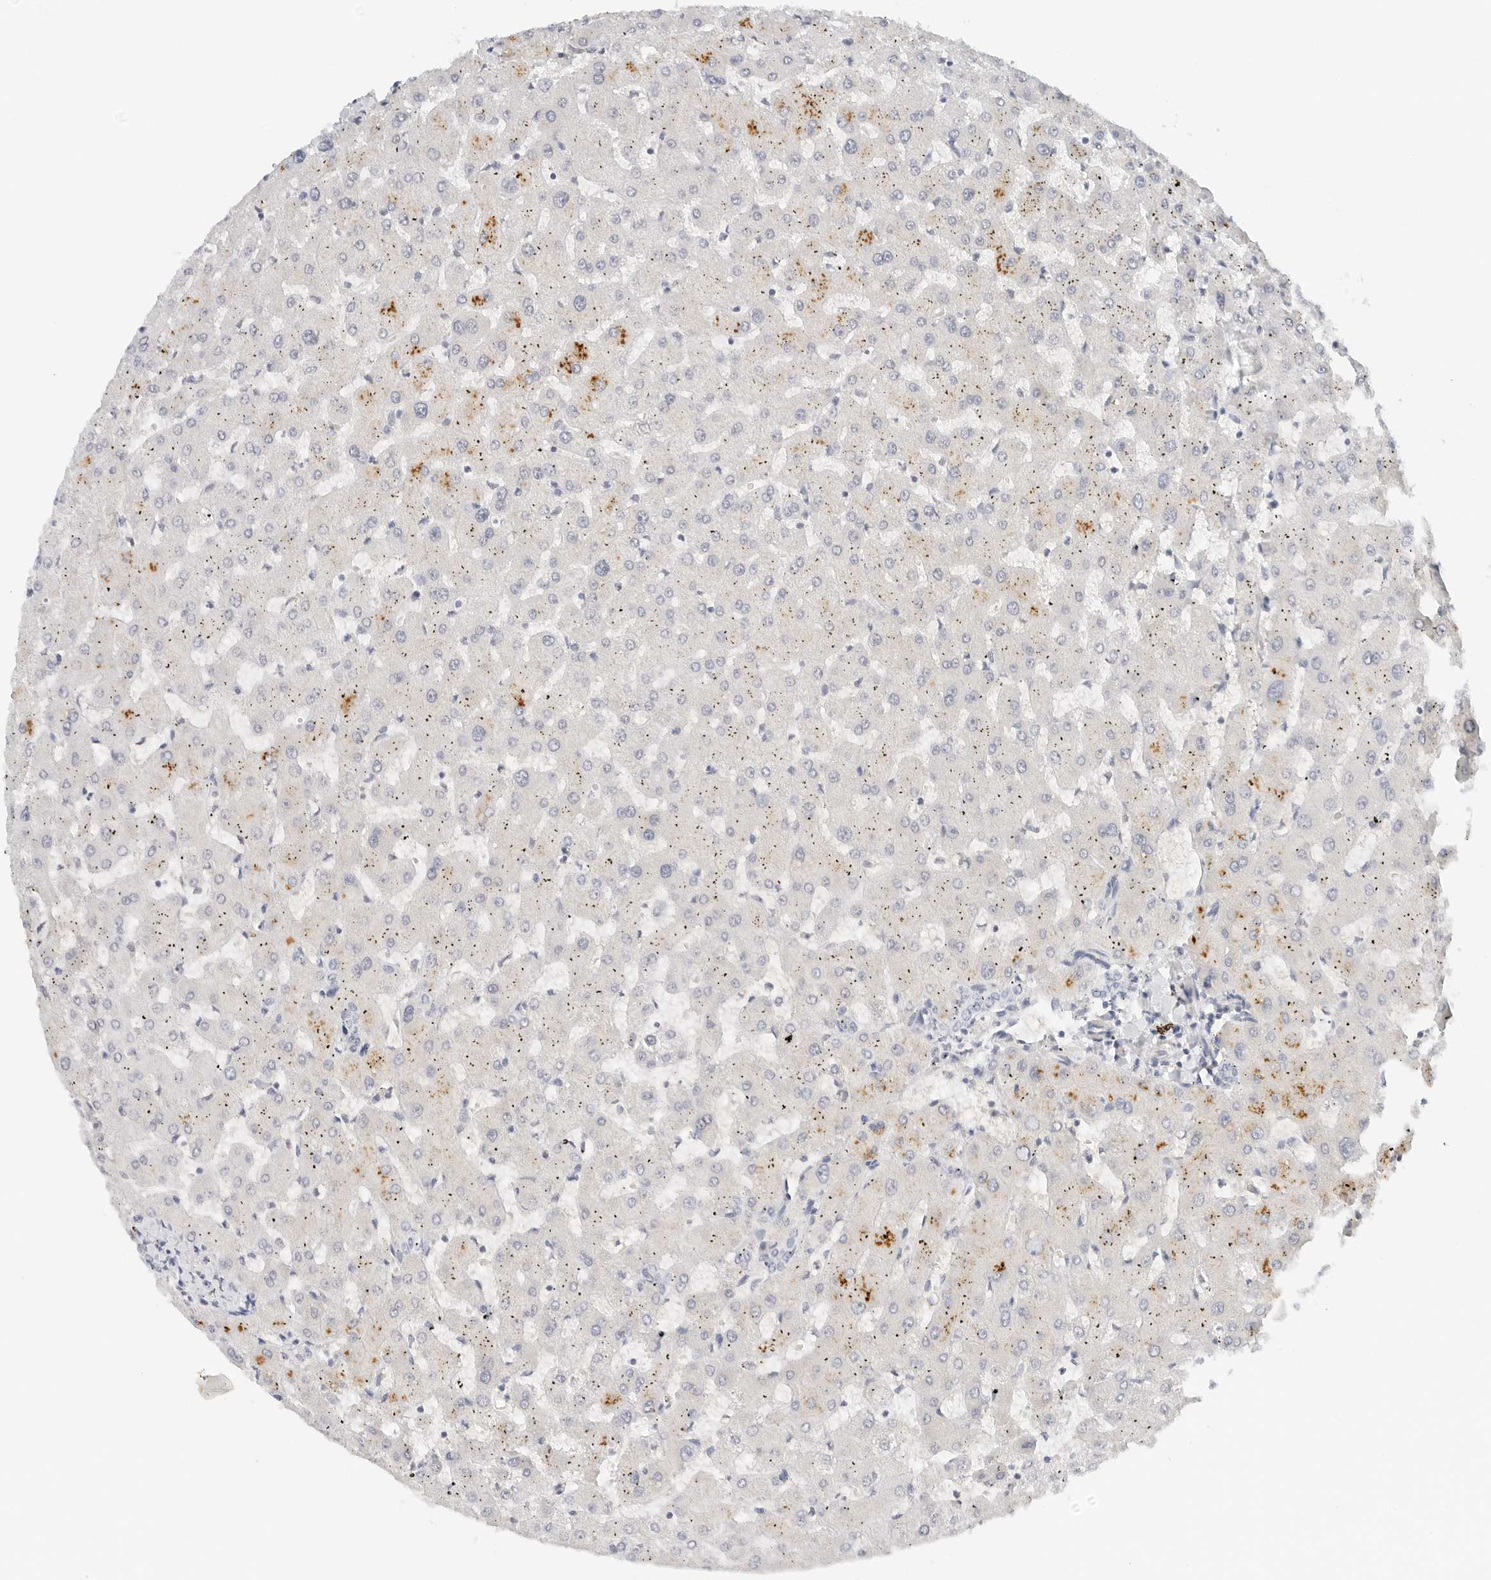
{"staining": {"intensity": "negative", "quantity": "none", "location": "none"}, "tissue": "liver", "cell_type": "Cholangiocytes", "image_type": "normal", "snomed": [{"axis": "morphology", "description": "Normal tissue, NOS"}, {"axis": "topography", "description": "Liver"}], "caption": "High magnification brightfield microscopy of normal liver stained with DAB (3,3'-diaminobenzidine) (brown) and counterstained with hematoxylin (blue): cholangiocytes show no significant expression. (Stains: DAB (3,3'-diaminobenzidine) immunohistochemistry with hematoxylin counter stain, Microscopy: brightfield microscopy at high magnification).", "gene": "PKDCC", "patient": {"sex": "female", "age": 63}}